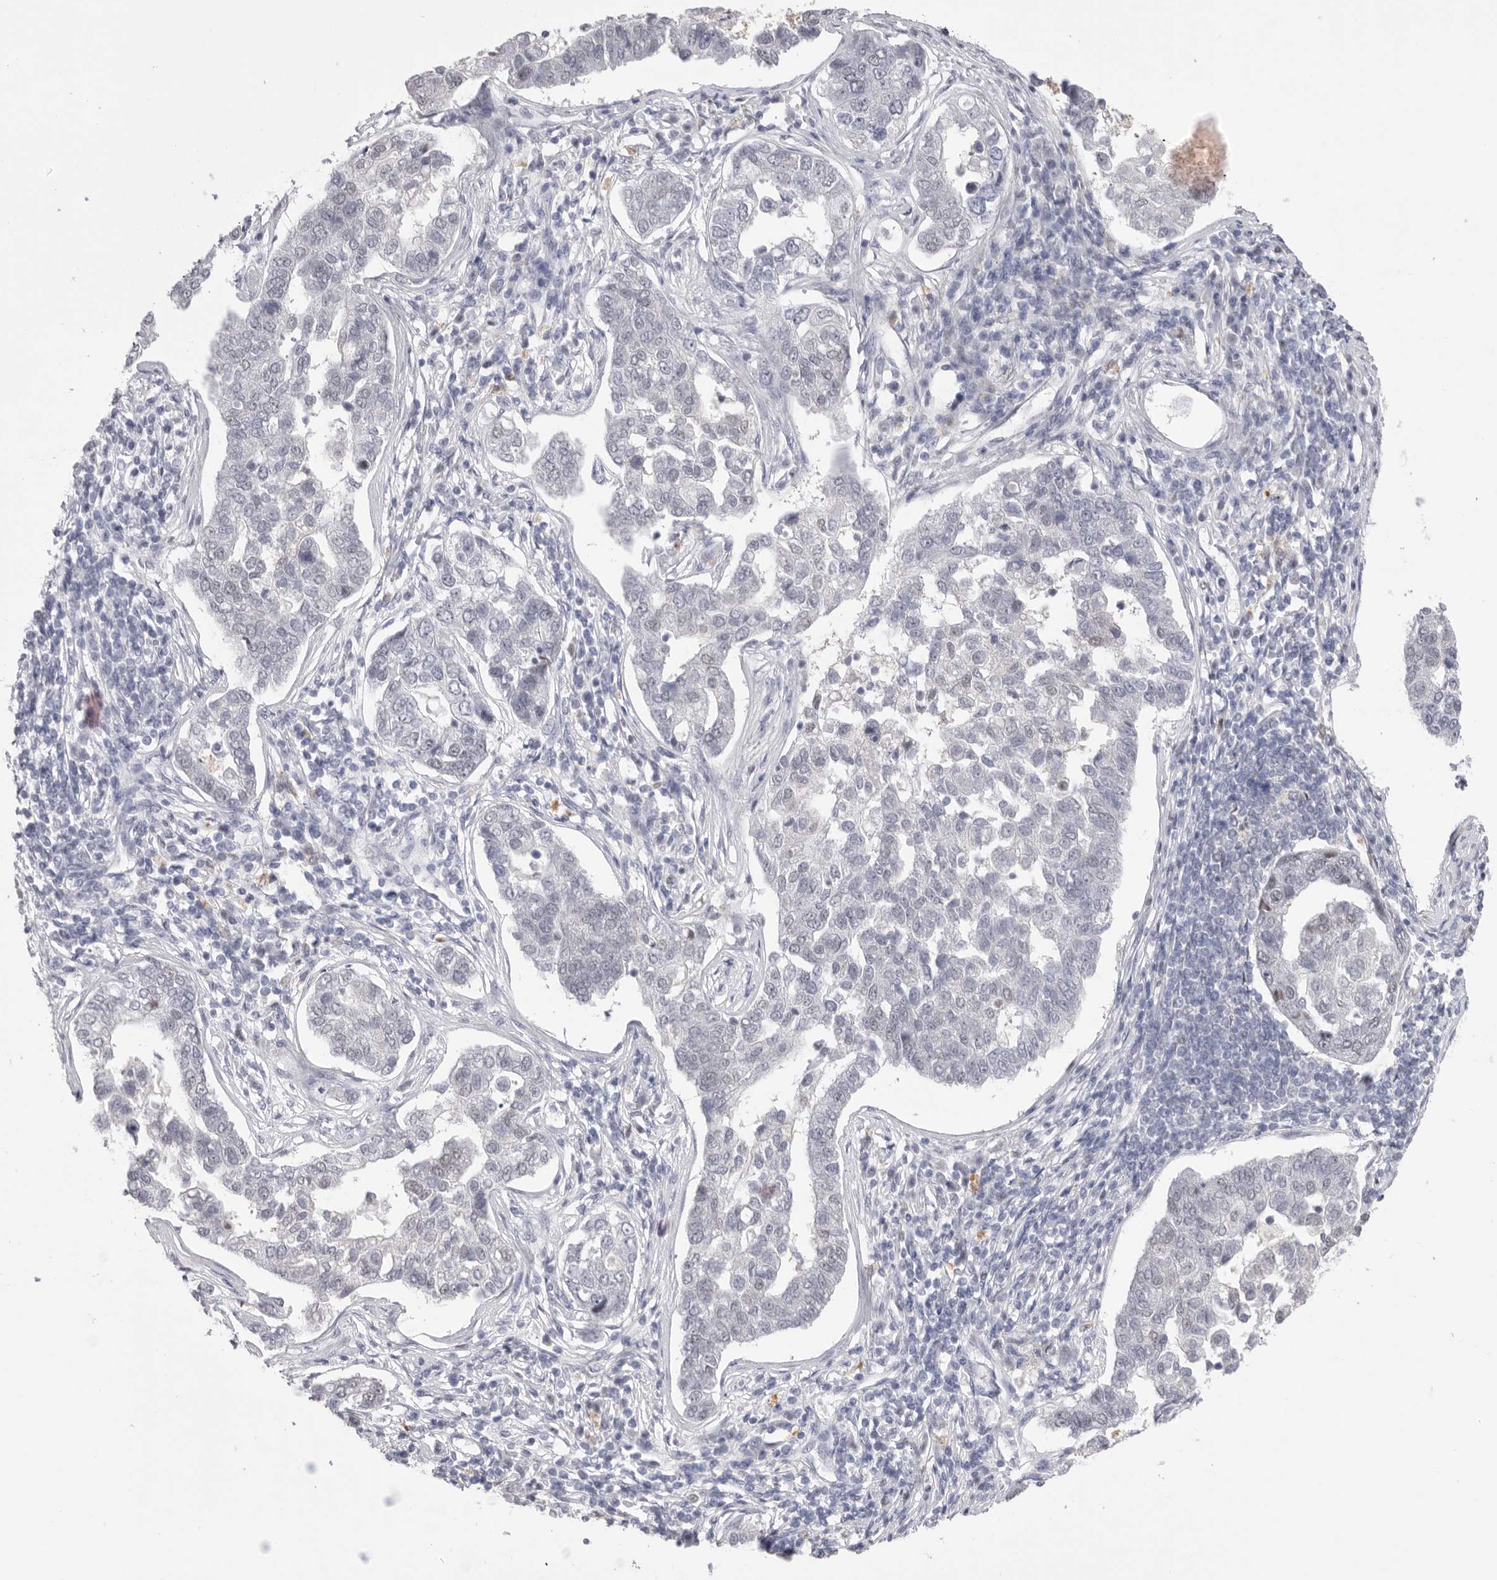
{"staining": {"intensity": "weak", "quantity": "<25%", "location": "nuclear"}, "tissue": "pancreatic cancer", "cell_type": "Tumor cells", "image_type": "cancer", "snomed": [{"axis": "morphology", "description": "Adenocarcinoma, NOS"}, {"axis": "topography", "description": "Pancreas"}], "caption": "There is no significant positivity in tumor cells of adenocarcinoma (pancreatic).", "gene": "BCLAF3", "patient": {"sex": "female", "age": 61}}